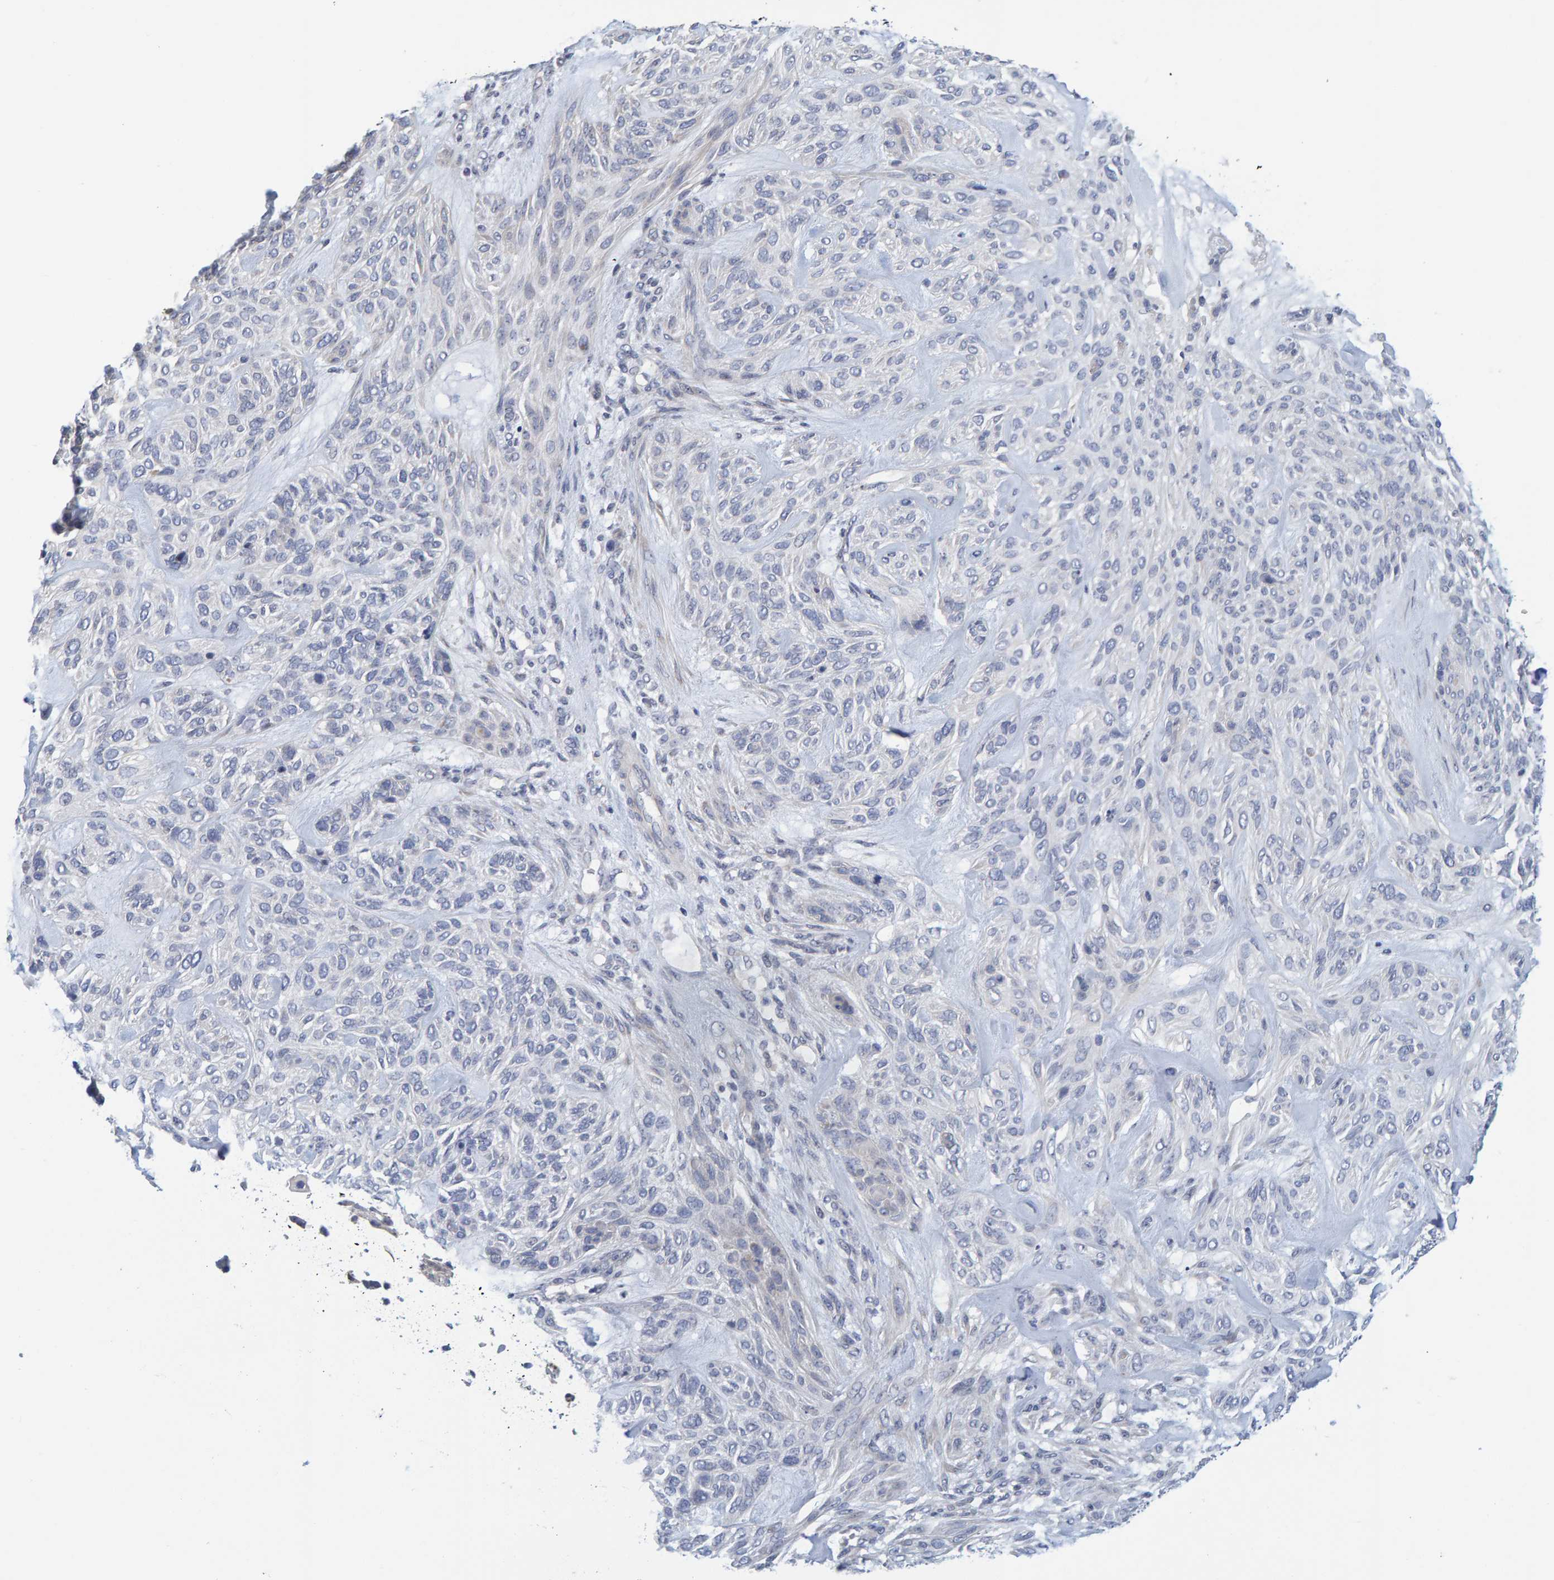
{"staining": {"intensity": "negative", "quantity": "none", "location": "none"}, "tissue": "skin cancer", "cell_type": "Tumor cells", "image_type": "cancer", "snomed": [{"axis": "morphology", "description": "Basal cell carcinoma"}, {"axis": "topography", "description": "Skin"}], "caption": "This is an immunohistochemistry (IHC) photomicrograph of human skin cancer. There is no positivity in tumor cells.", "gene": "ZNF77", "patient": {"sex": "male", "age": 55}}